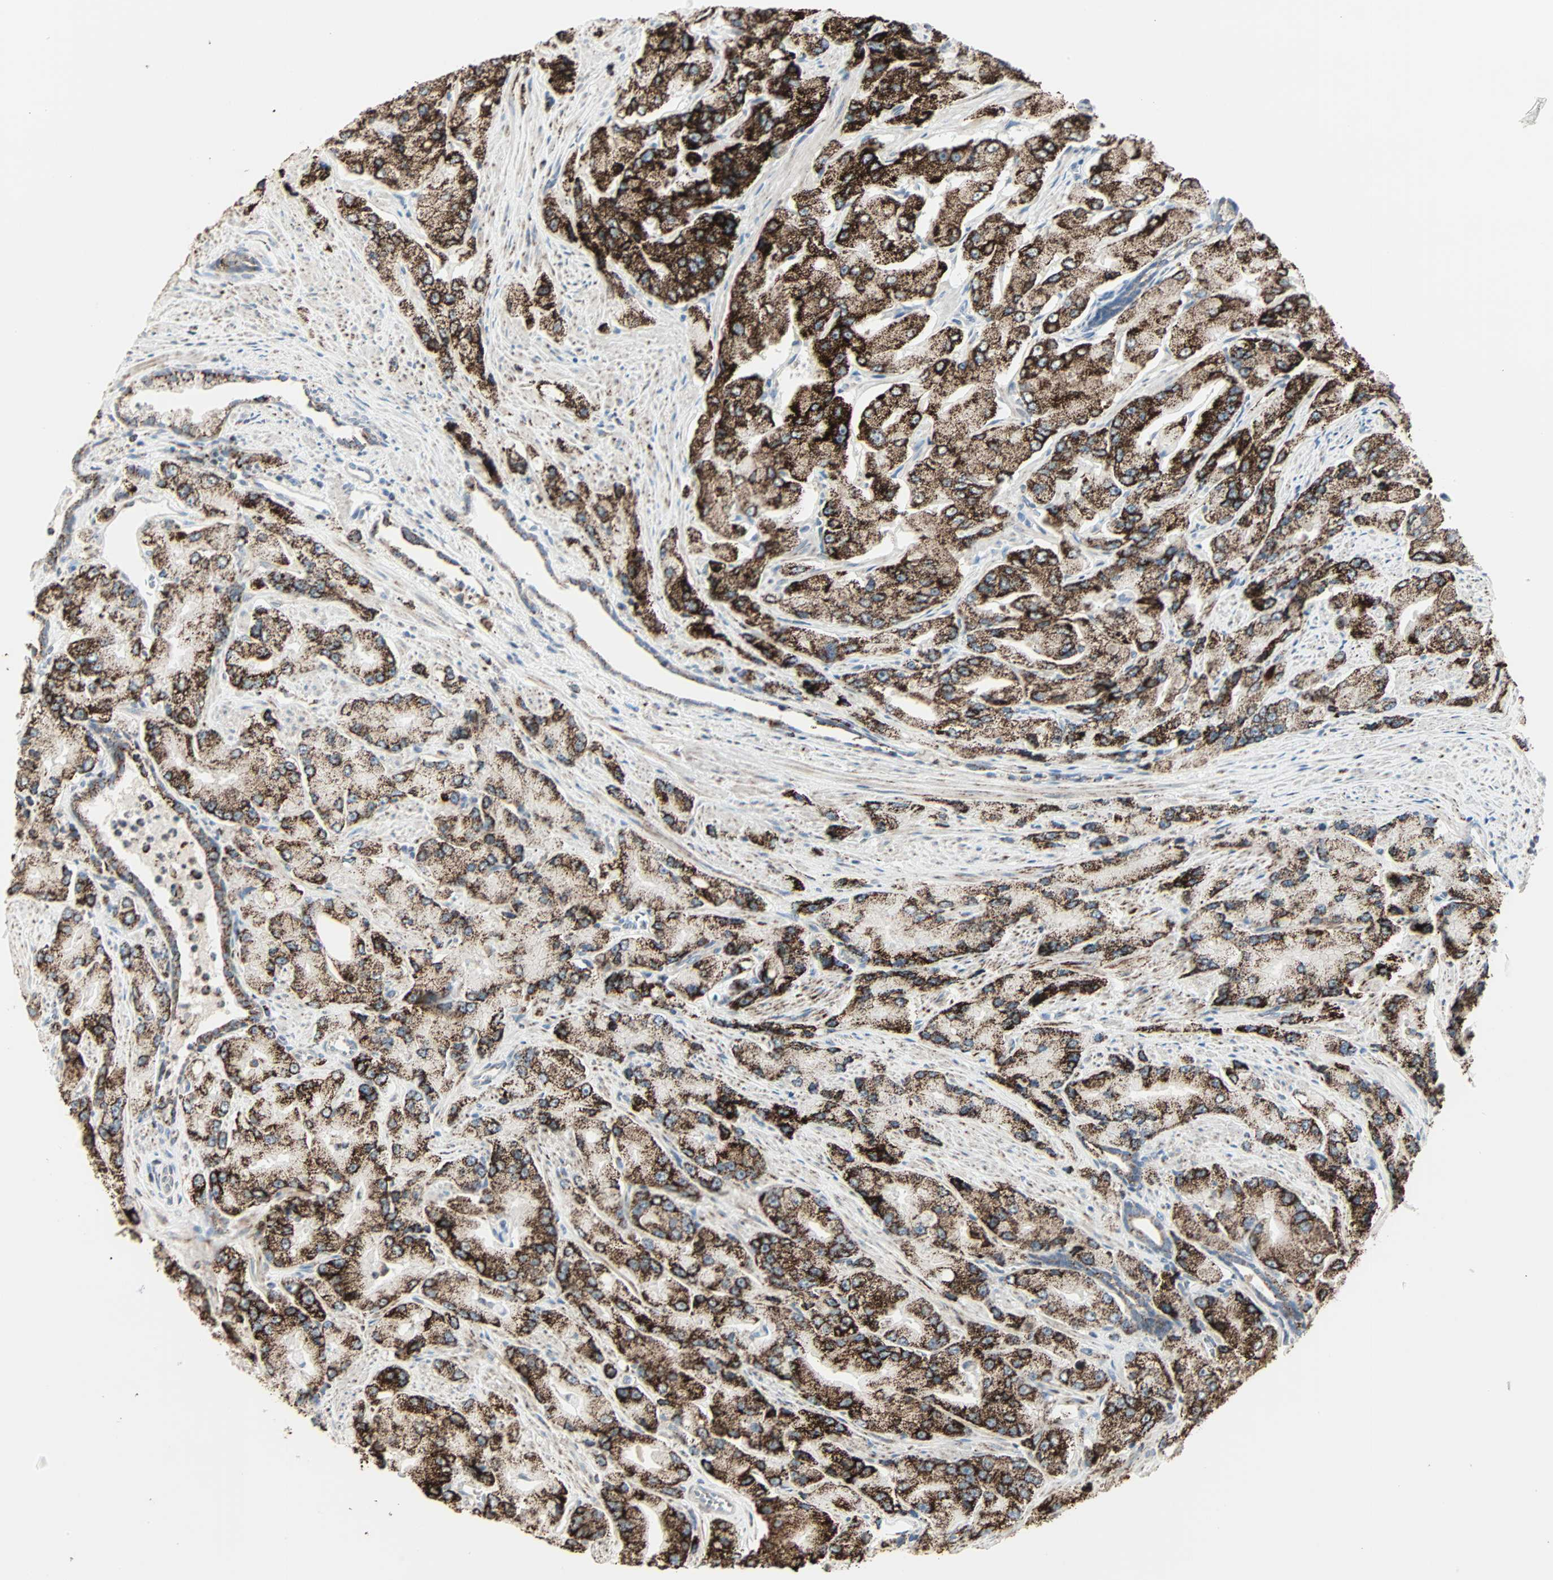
{"staining": {"intensity": "strong", "quantity": ">75%", "location": "cytoplasmic/membranous"}, "tissue": "prostate cancer", "cell_type": "Tumor cells", "image_type": "cancer", "snomed": [{"axis": "morphology", "description": "Adenocarcinoma, High grade"}, {"axis": "topography", "description": "Prostate"}], "caption": "This image shows prostate adenocarcinoma (high-grade) stained with IHC to label a protein in brown. The cytoplasmic/membranous of tumor cells show strong positivity for the protein. Nuclei are counter-stained blue.", "gene": "IDH2", "patient": {"sex": "male", "age": 58}}